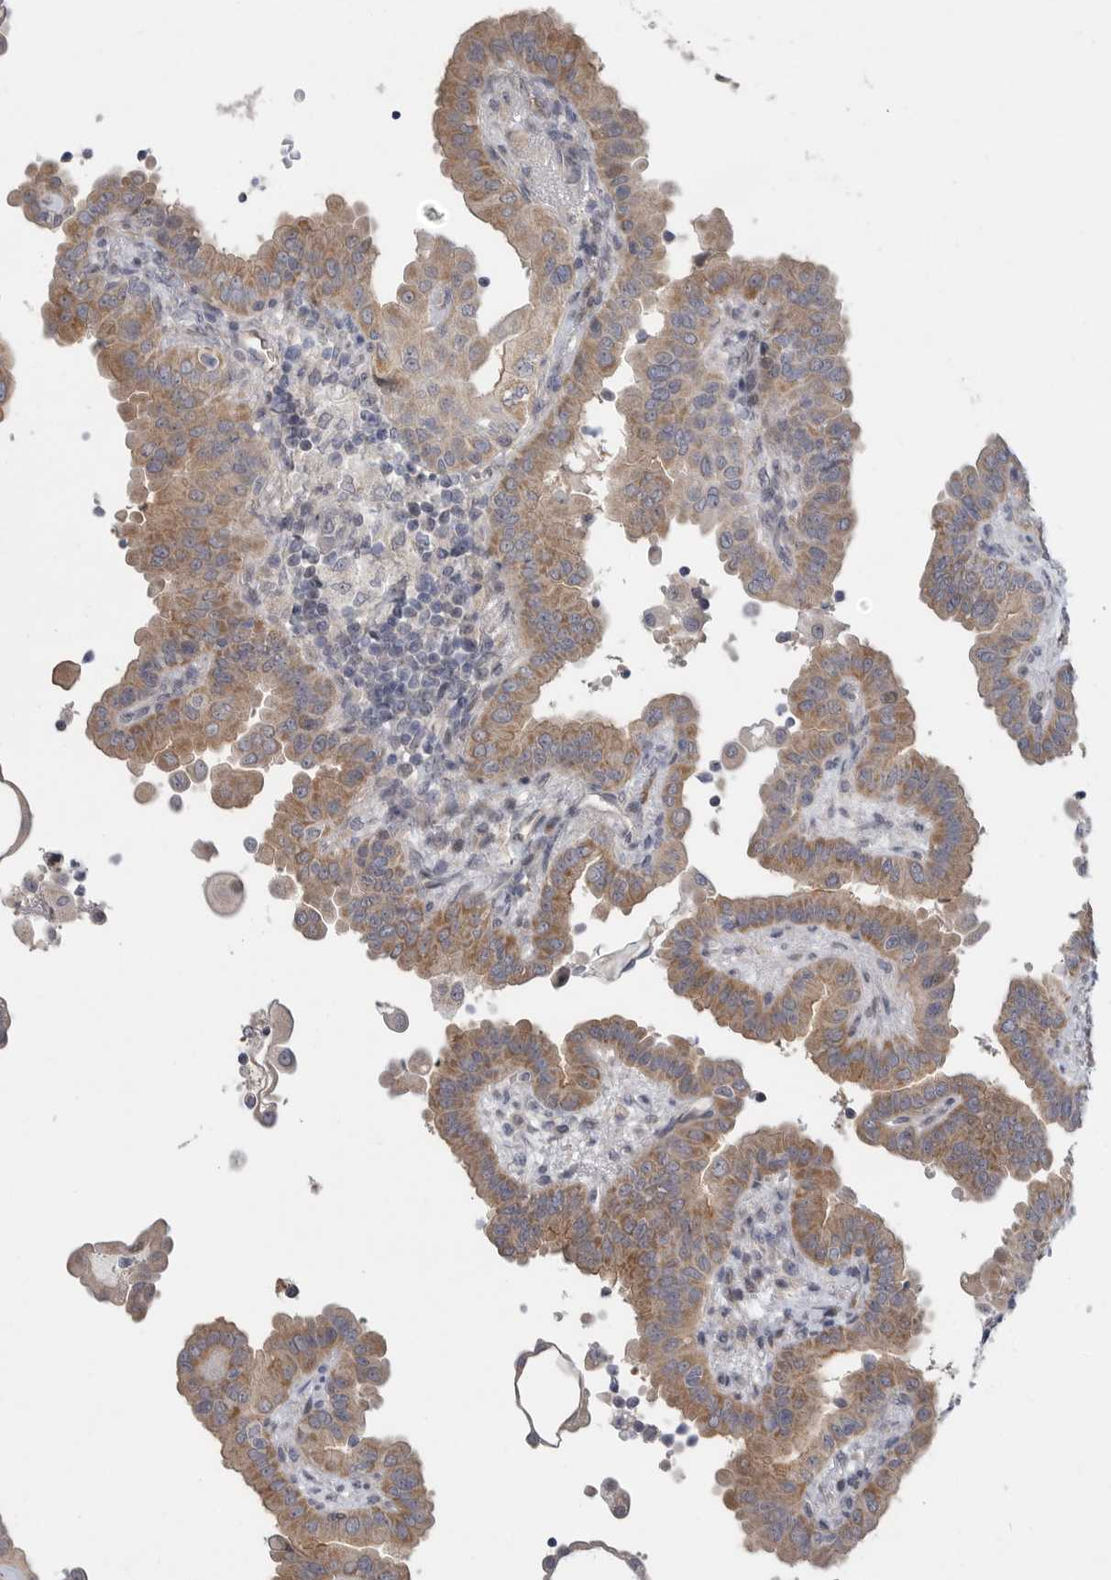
{"staining": {"intensity": "moderate", "quantity": ">75%", "location": "cytoplasmic/membranous"}, "tissue": "thyroid cancer", "cell_type": "Tumor cells", "image_type": "cancer", "snomed": [{"axis": "morphology", "description": "Papillary adenocarcinoma, NOS"}, {"axis": "topography", "description": "Thyroid gland"}], "caption": "Immunohistochemical staining of thyroid cancer (papillary adenocarcinoma) exhibits medium levels of moderate cytoplasmic/membranous positivity in about >75% of tumor cells.", "gene": "FBXO43", "patient": {"sex": "male", "age": 33}}